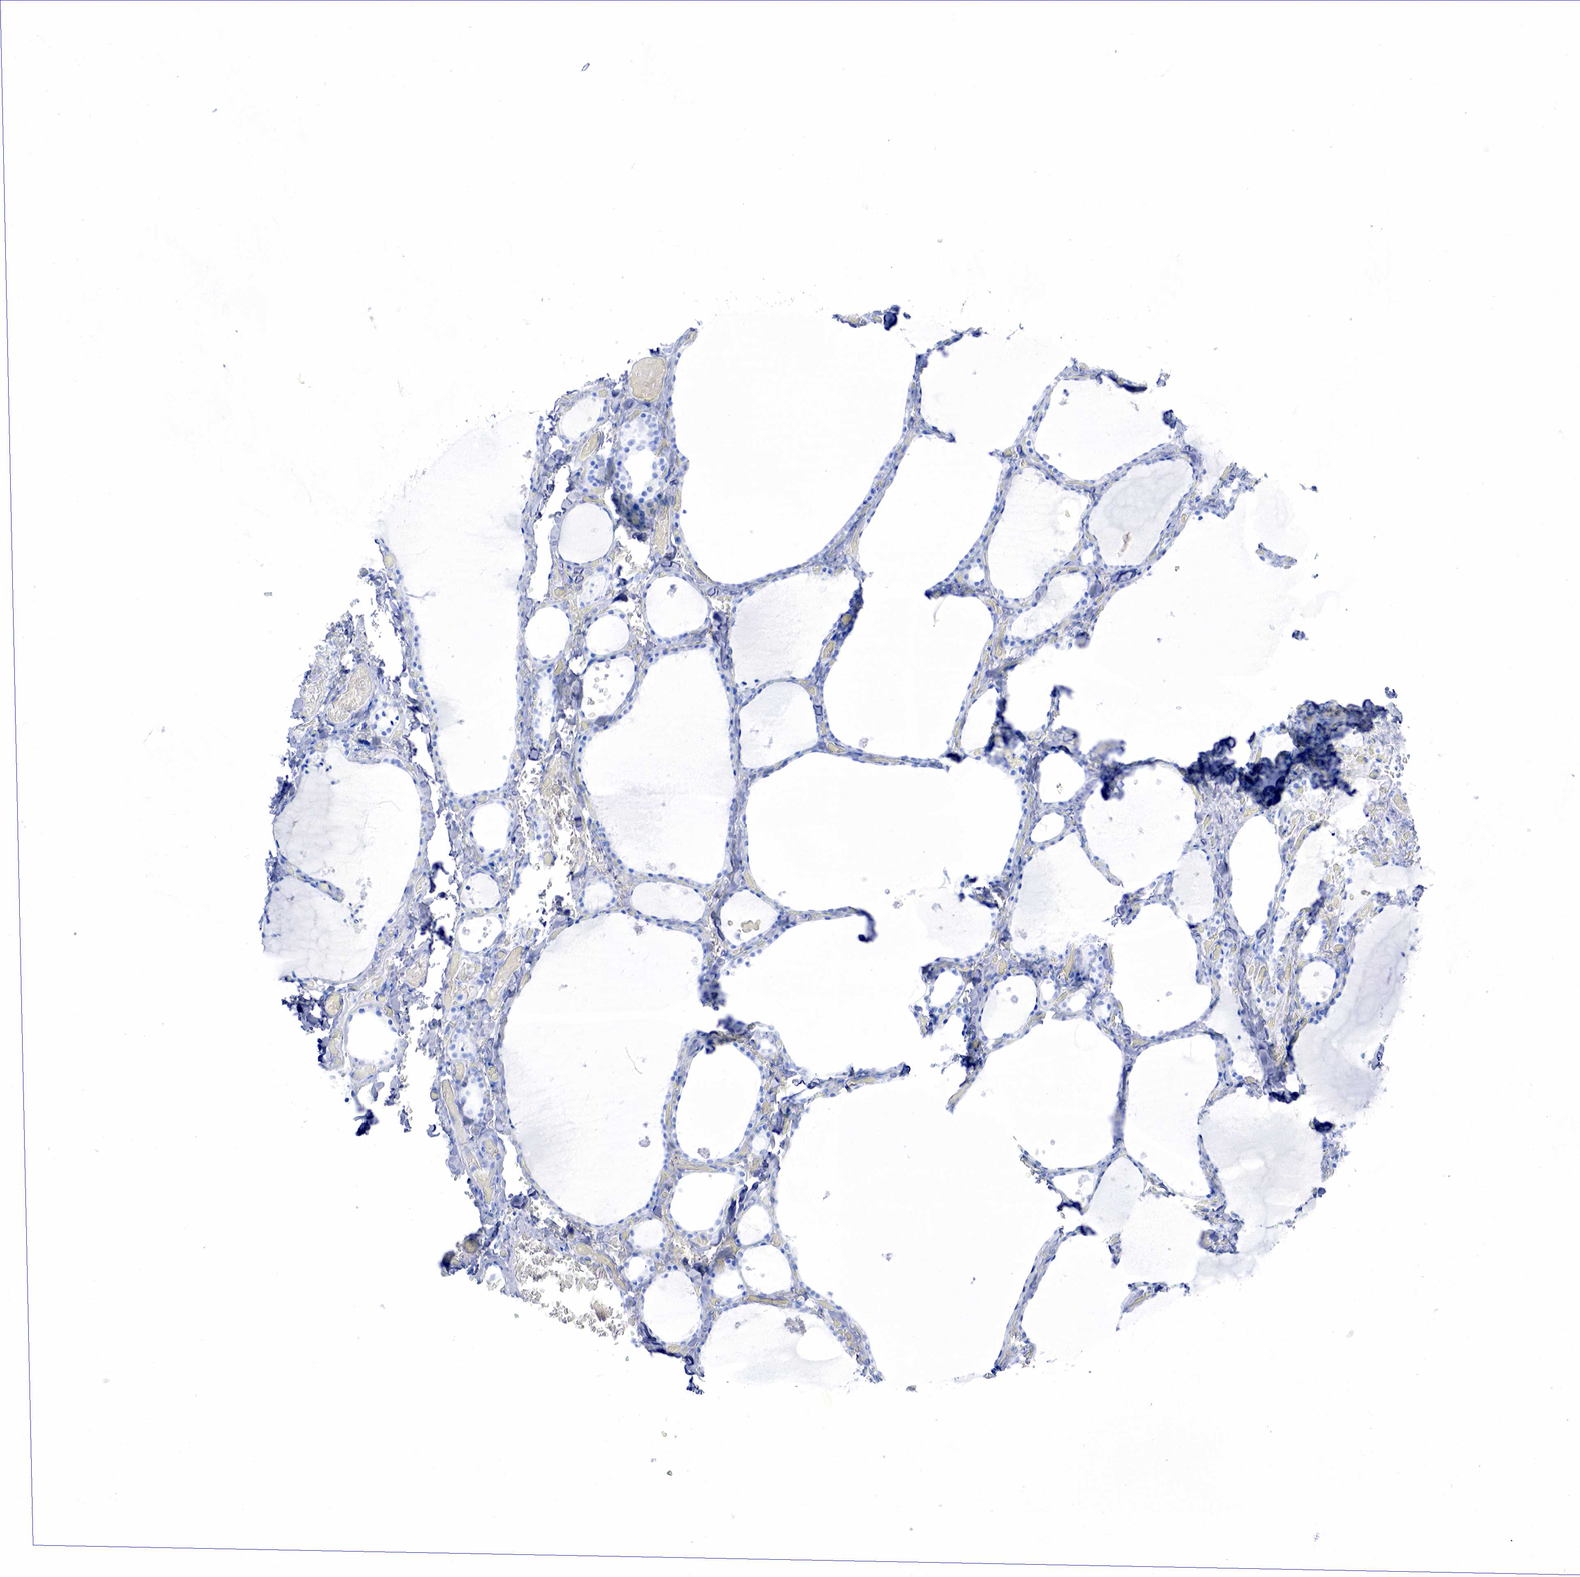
{"staining": {"intensity": "negative", "quantity": "none", "location": "none"}, "tissue": "thyroid gland", "cell_type": "Glandular cells", "image_type": "normal", "snomed": [{"axis": "morphology", "description": "Normal tissue, NOS"}, {"axis": "topography", "description": "Thyroid gland"}], "caption": "Immunohistochemistry histopathology image of normal thyroid gland stained for a protein (brown), which displays no positivity in glandular cells.", "gene": "INHA", "patient": {"sex": "male", "age": 34}}